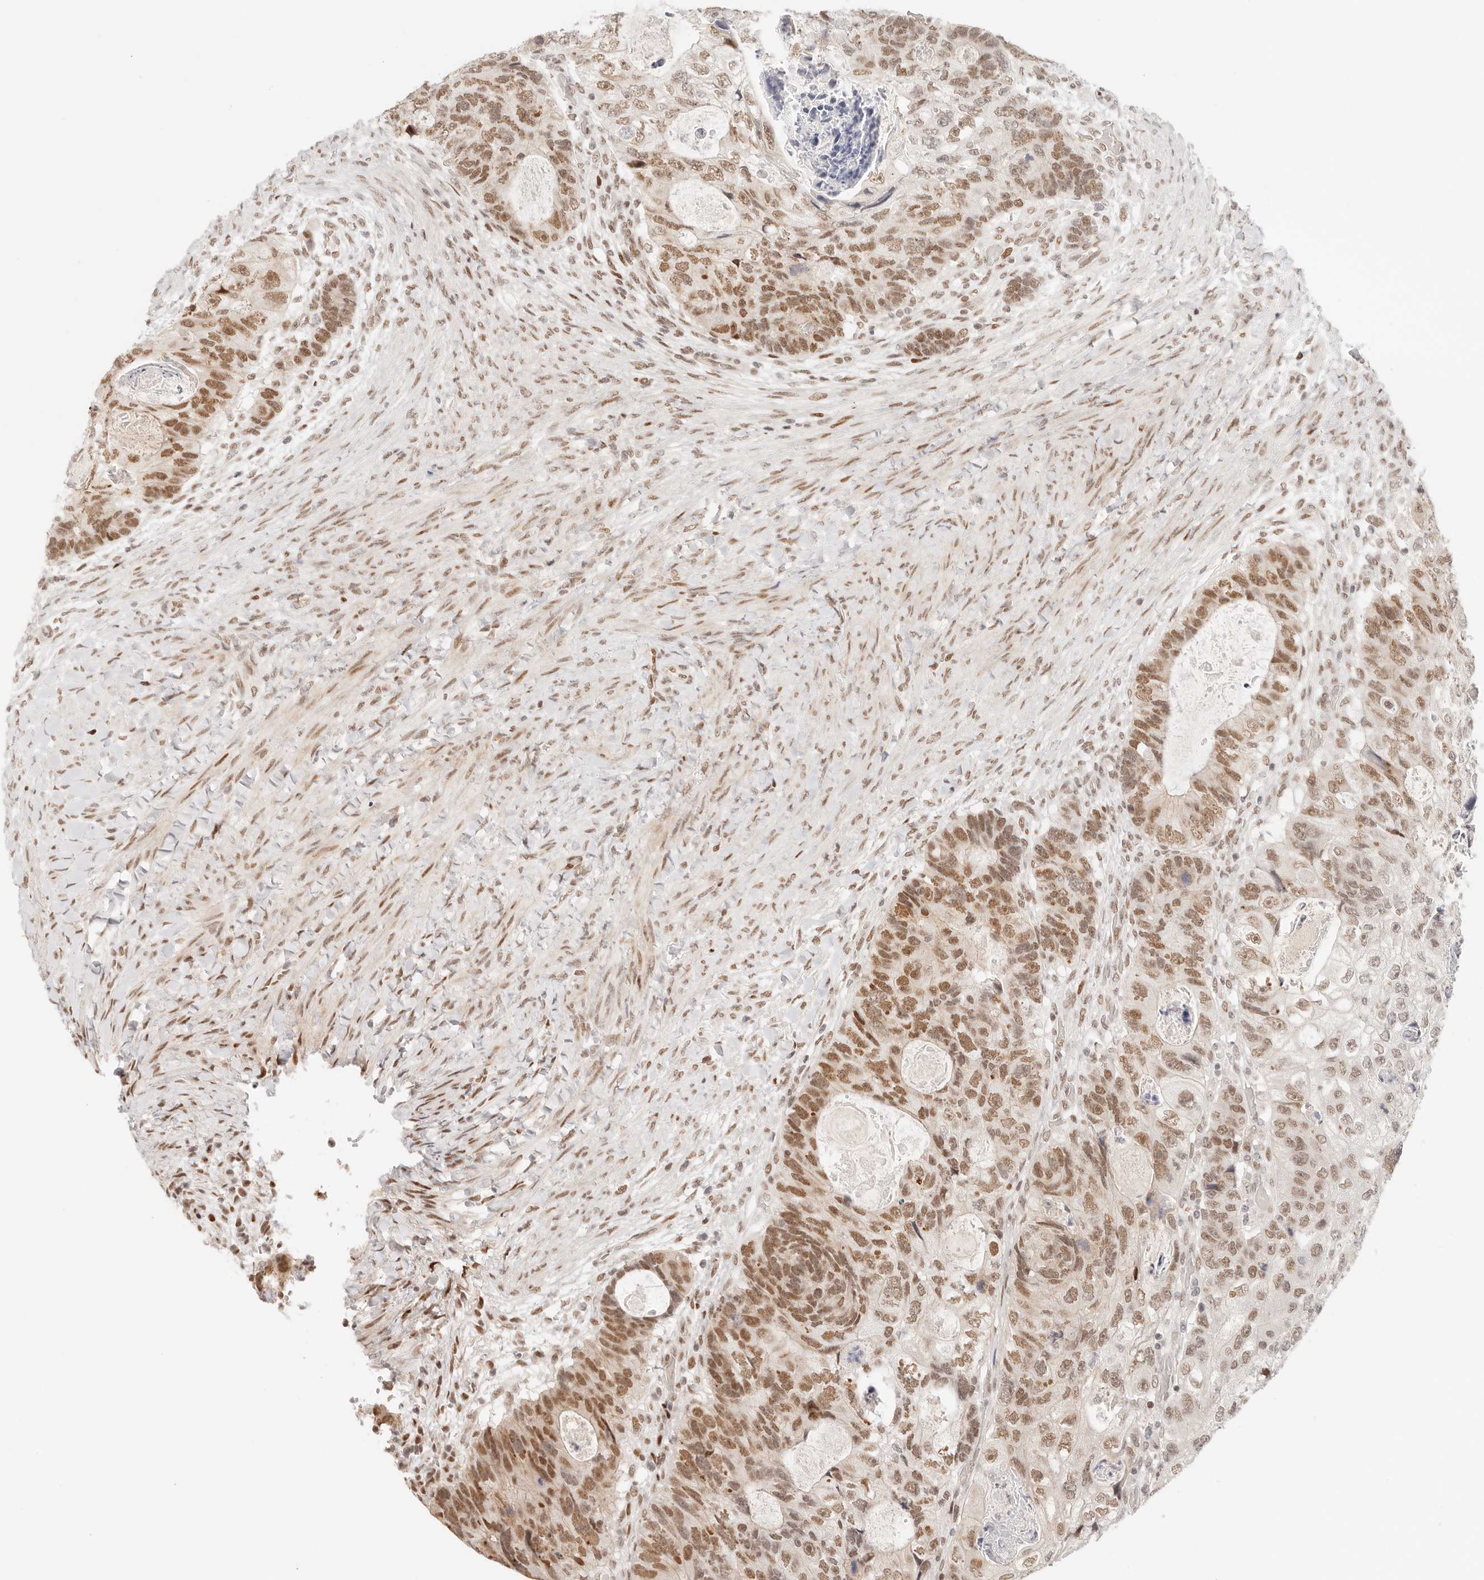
{"staining": {"intensity": "moderate", "quantity": ">75%", "location": "nuclear"}, "tissue": "colorectal cancer", "cell_type": "Tumor cells", "image_type": "cancer", "snomed": [{"axis": "morphology", "description": "Adenocarcinoma, NOS"}, {"axis": "topography", "description": "Rectum"}], "caption": "High-magnification brightfield microscopy of colorectal cancer stained with DAB (3,3'-diaminobenzidine) (brown) and counterstained with hematoxylin (blue). tumor cells exhibit moderate nuclear expression is present in about>75% of cells.", "gene": "HOXC5", "patient": {"sex": "male", "age": 59}}